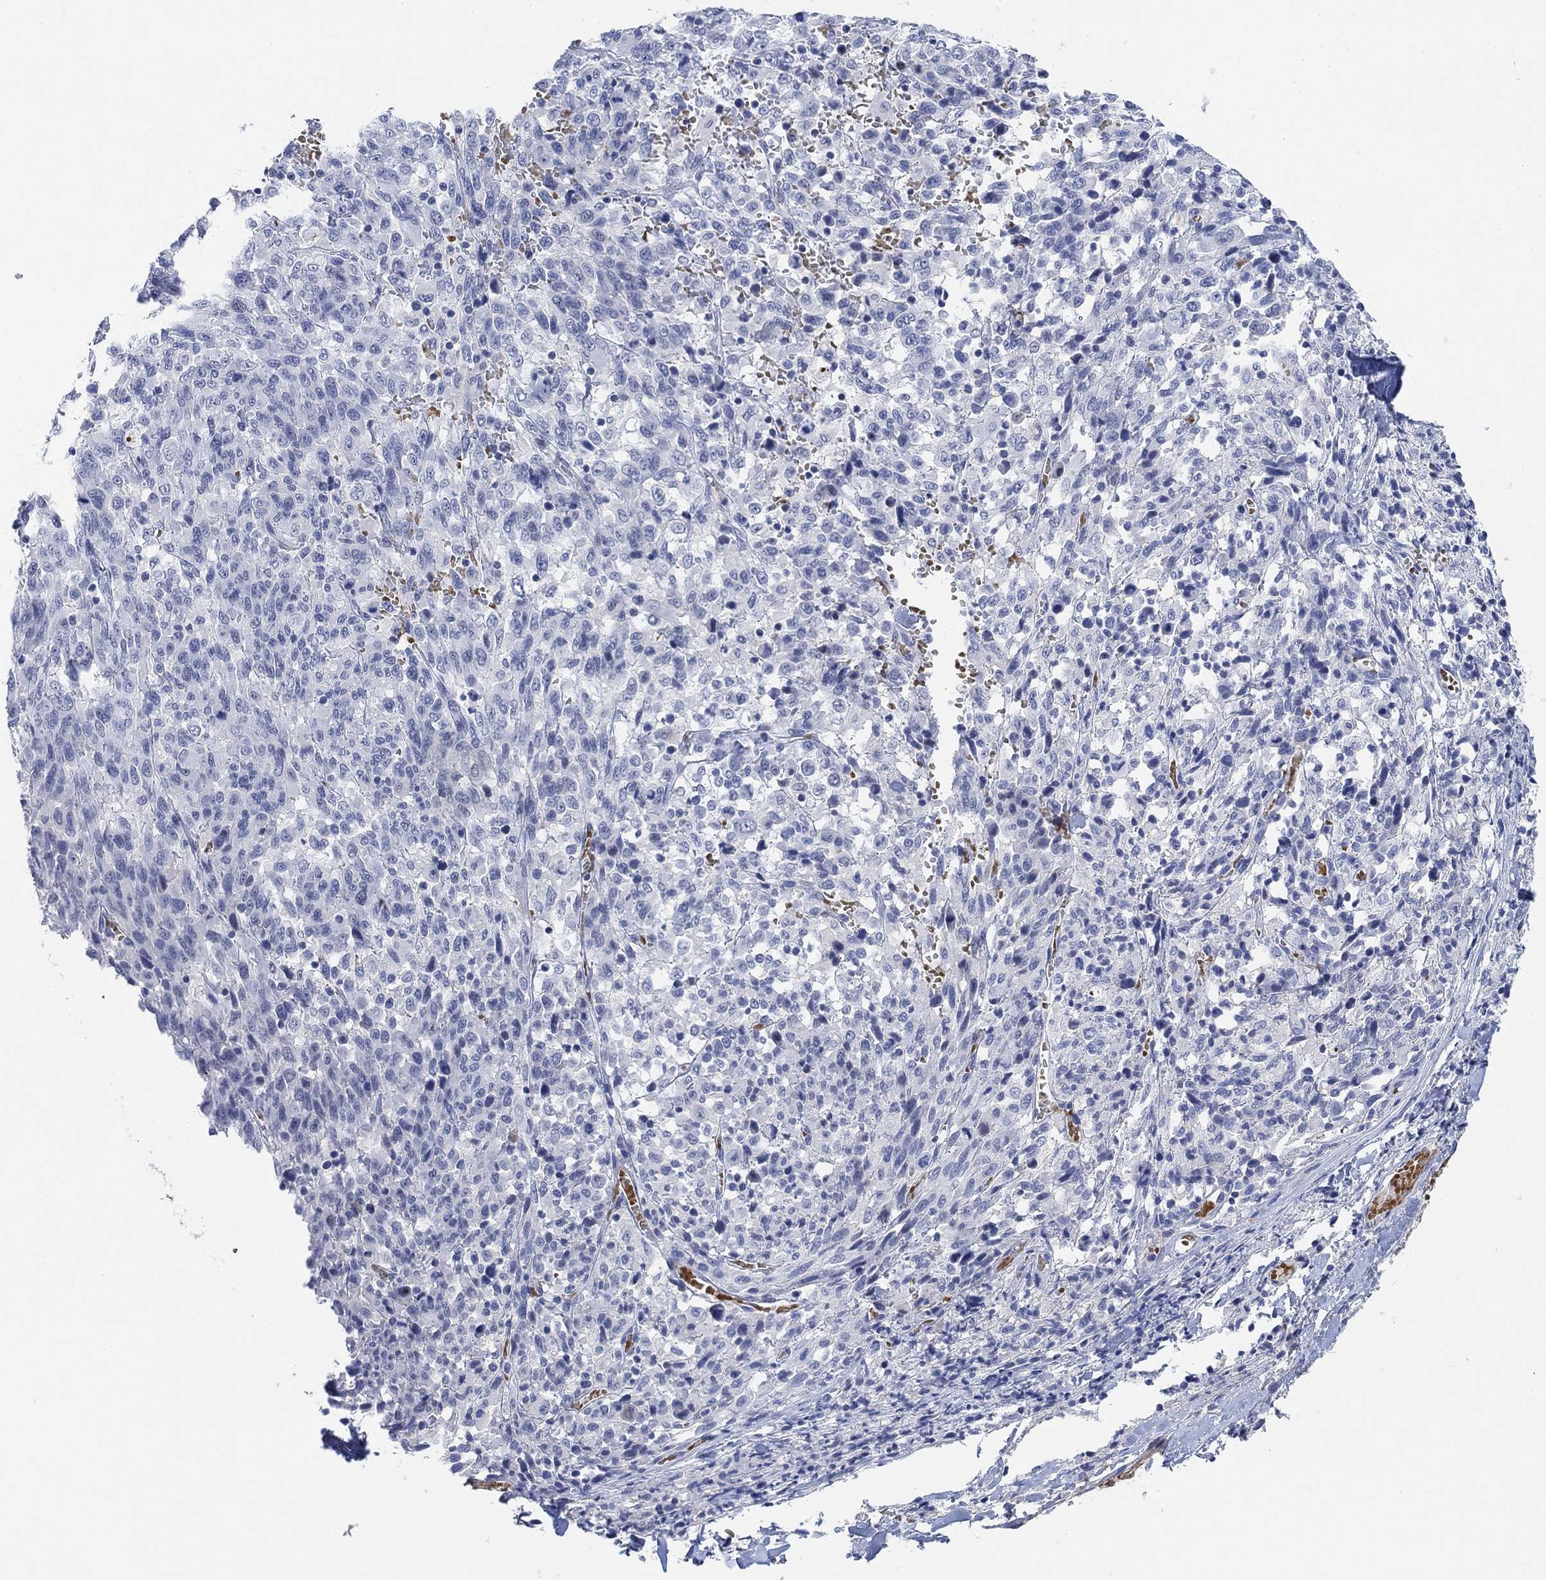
{"staining": {"intensity": "negative", "quantity": "none", "location": "none"}, "tissue": "melanoma", "cell_type": "Tumor cells", "image_type": "cancer", "snomed": [{"axis": "morphology", "description": "Malignant melanoma, NOS"}, {"axis": "topography", "description": "Skin"}], "caption": "A high-resolution image shows immunohistochemistry staining of melanoma, which reveals no significant expression in tumor cells.", "gene": "PAX6", "patient": {"sex": "female", "age": 91}}